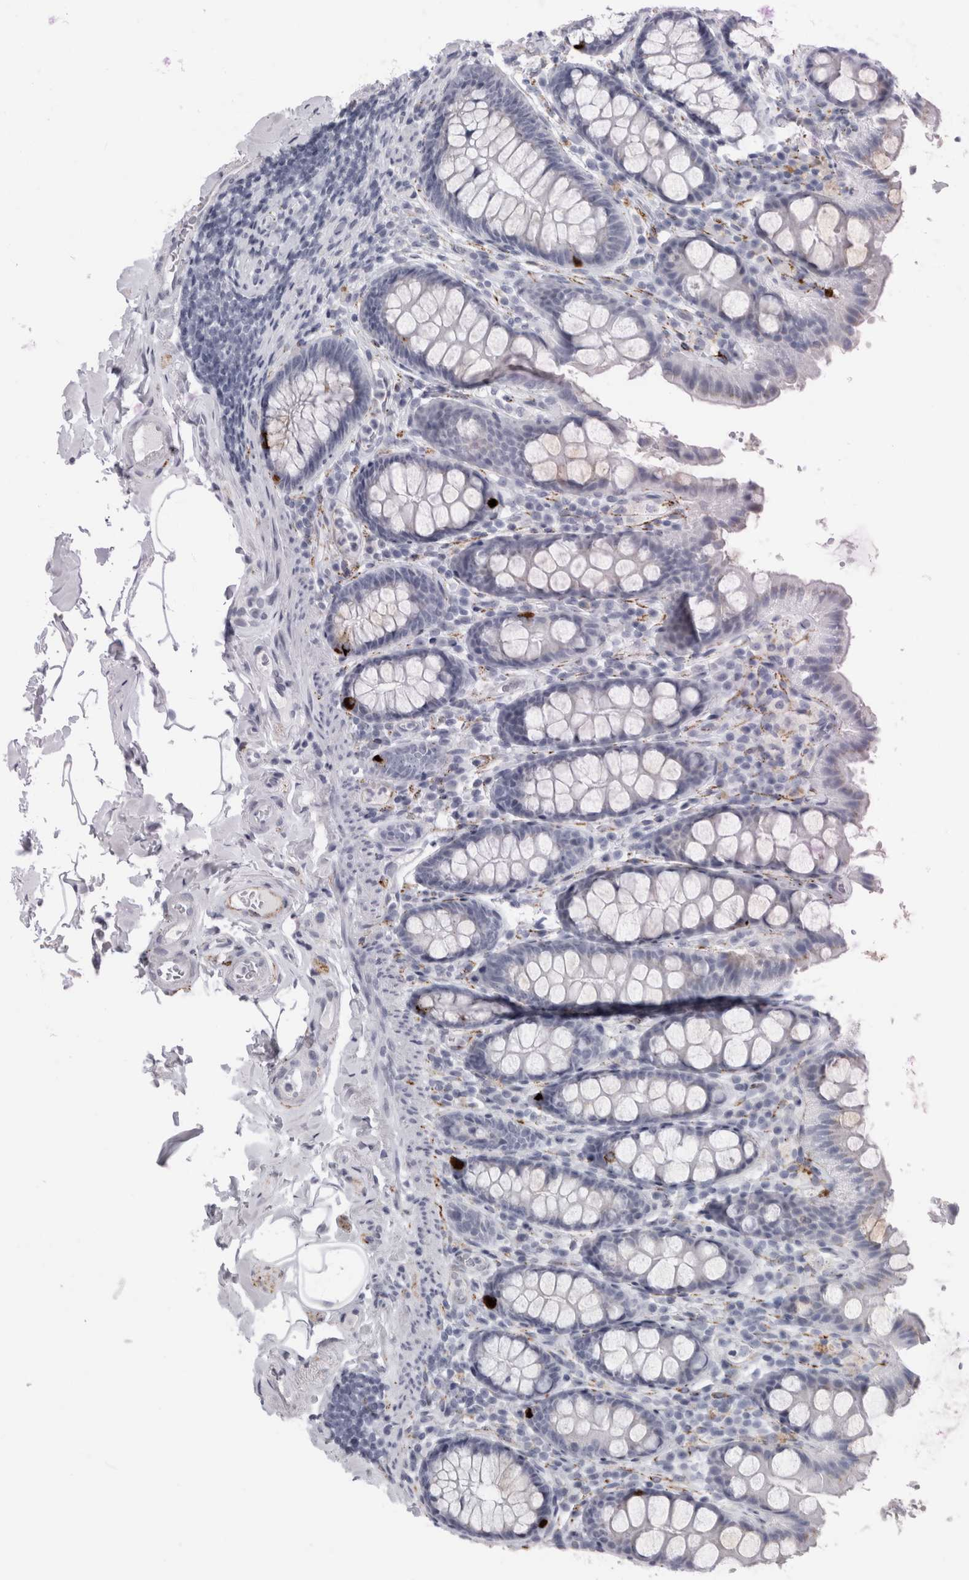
{"staining": {"intensity": "moderate", "quantity": ">75%", "location": "cytoplasmic/membranous"}, "tissue": "colon", "cell_type": "Endothelial cells", "image_type": "normal", "snomed": [{"axis": "morphology", "description": "Normal tissue, NOS"}, {"axis": "topography", "description": "Colon"}, {"axis": "topography", "description": "Peripheral nerve tissue"}], "caption": "Protein analysis of benign colon shows moderate cytoplasmic/membranous staining in approximately >75% of endothelial cells.", "gene": "CPE", "patient": {"sex": "female", "age": 61}}